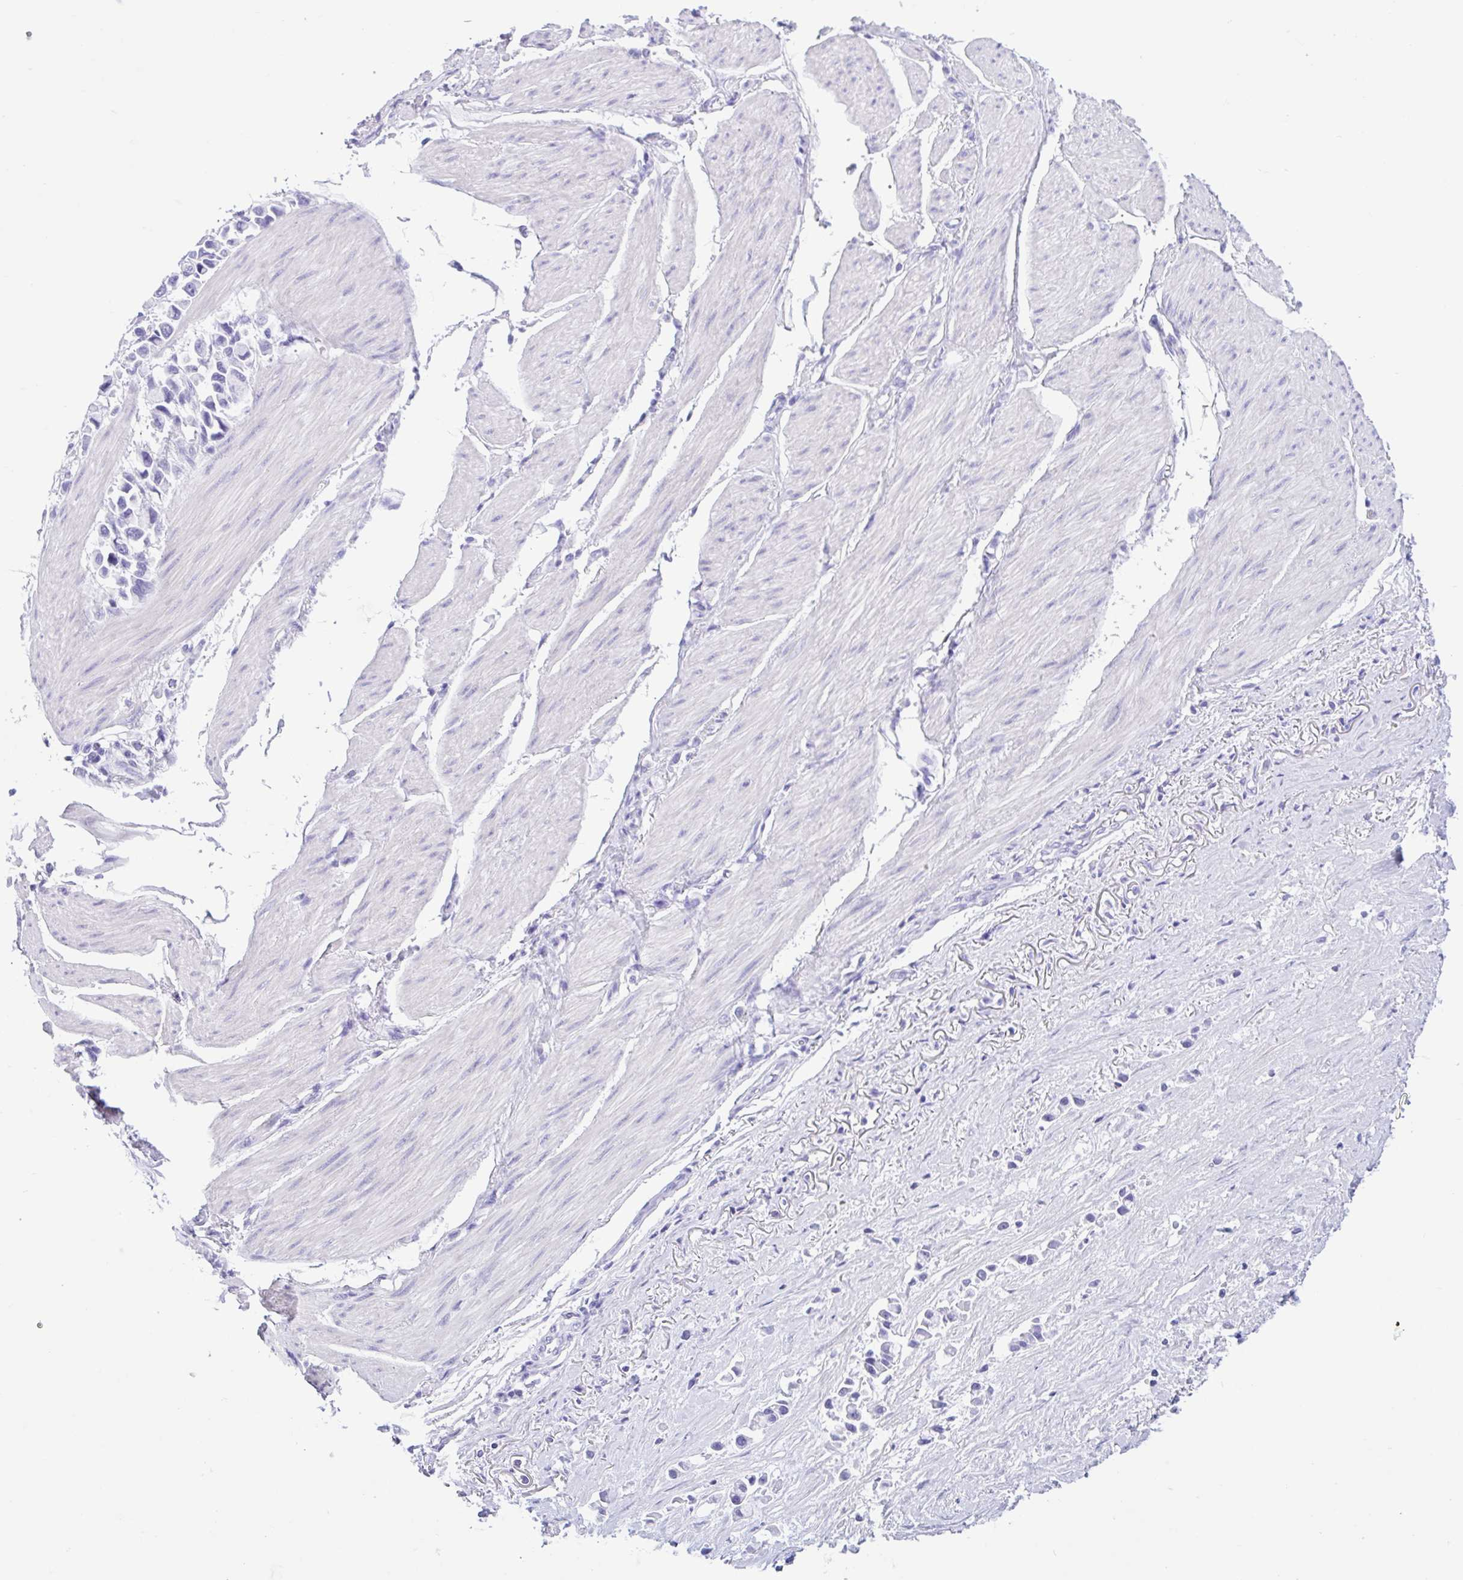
{"staining": {"intensity": "negative", "quantity": "none", "location": "none"}, "tissue": "stomach cancer", "cell_type": "Tumor cells", "image_type": "cancer", "snomed": [{"axis": "morphology", "description": "Adenocarcinoma, NOS"}, {"axis": "topography", "description": "Stomach"}], "caption": "A high-resolution image shows immunohistochemistry staining of stomach cancer, which shows no significant positivity in tumor cells.", "gene": "IAPP", "patient": {"sex": "female", "age": 81}}